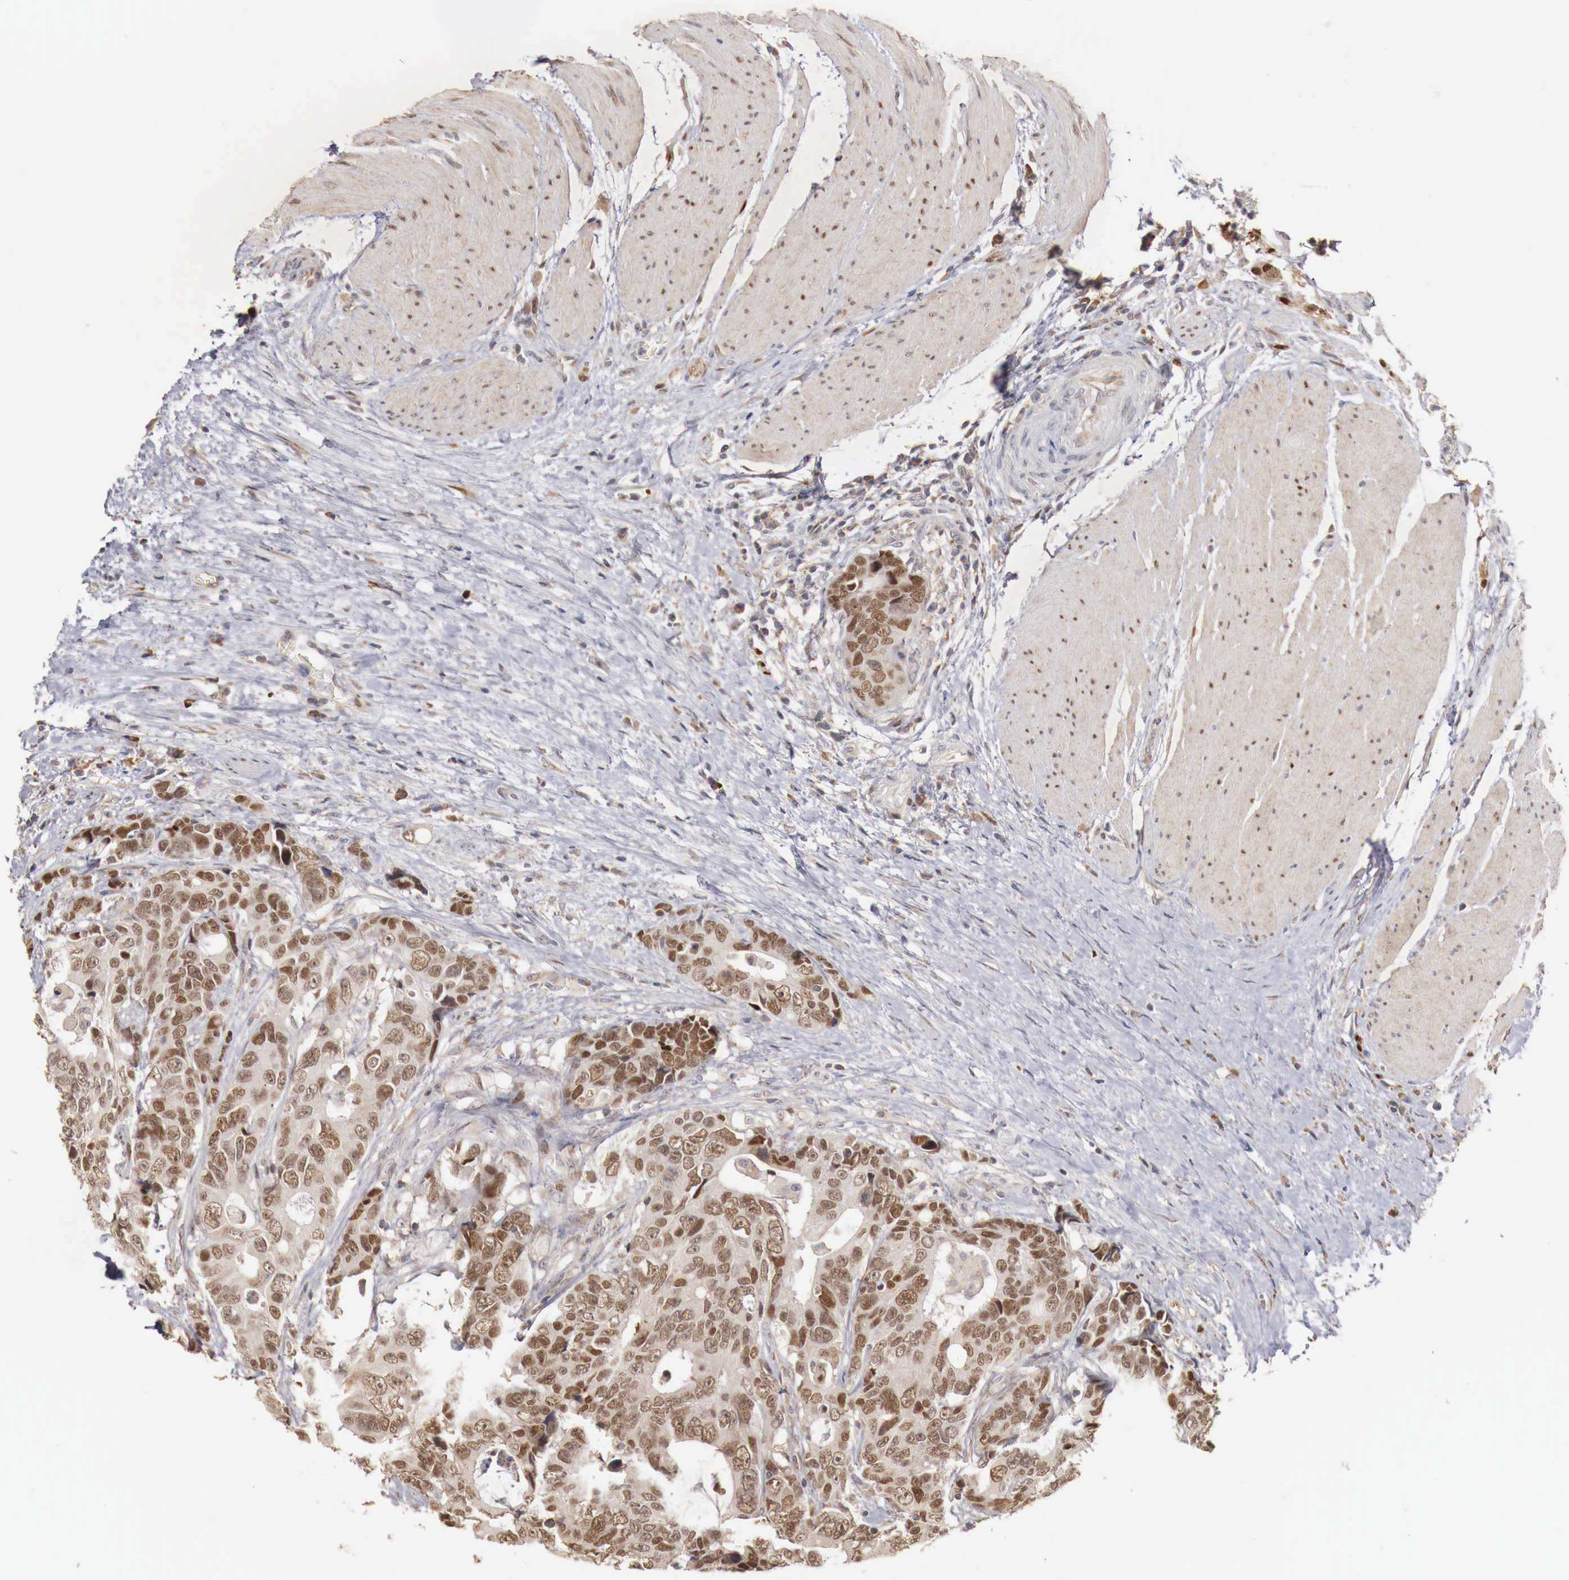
{"staining": {"intensity": "moderate", "quantity": "25%-75%", "location": "nuclear"}, "tissue": "colorectal cancer", "cell_type": "Tumor cells", "image_type": "cancer", "snomed": [{"axis": "morphology", "description": "Adenocarcinoma, NOS"}, {"axis": "topography", "description": "Rectum"}], "caption": "Adenocarcinoma (colorectal) stained with immunohistochemistry (IHC) shows moderate nuclear expression in about 25%-75% of tumor cells. The protein of interest is shown in brown color, while the nuclei are stained blue.", "gene": "KHDRBS2", "patient": {"sex": "female", "age": 67}}